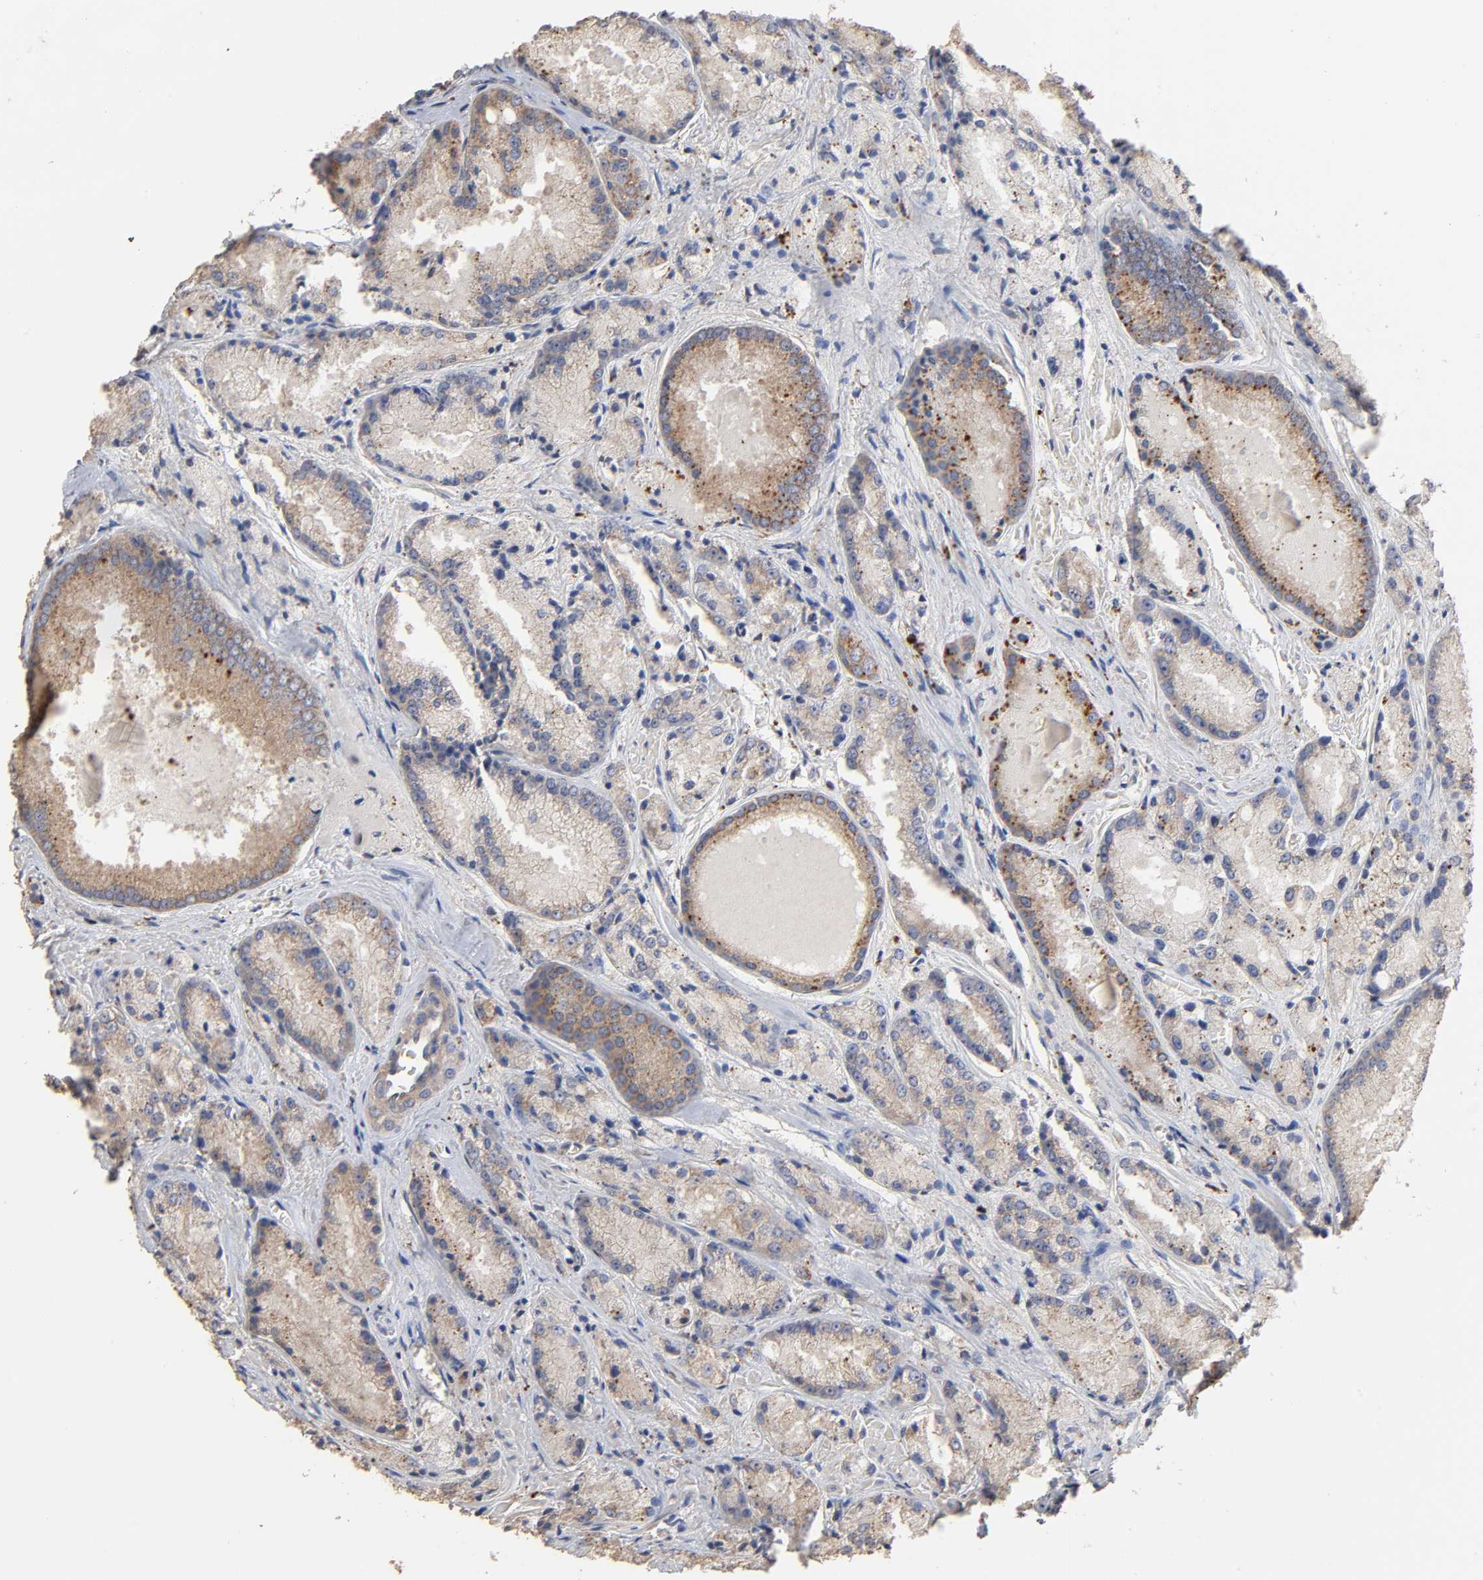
{"staining": {"intensity": "weak", "quantity": ">75%", "location": "cytoplasmic/membranous"}, "tissue": "prostate cancer", "cell_type": "Tumor cells", "image_type": "cancer", "snomed": [{"axis": "morphology", "description": "Adenocarcinoma, Low grade"}, {"axis": "topography", "description": "Prostate"}], "caption": "Immunohistochemistry staining of prostate cancer (low-grade adenocarcinoma), which displays low levels of weak cytoplasmic/membranous positivity in about >75% of tumor cells indicating weak cytoplasmic/membranous protein expression. The staining was performed using DAB (3,3'-diaminobenzidine) (brown) for protein detection and nuclei were counterstained in hematoxylin (blue).", "gene": "EIF4G2", "patient": {"sex": "male", "age": 64}}